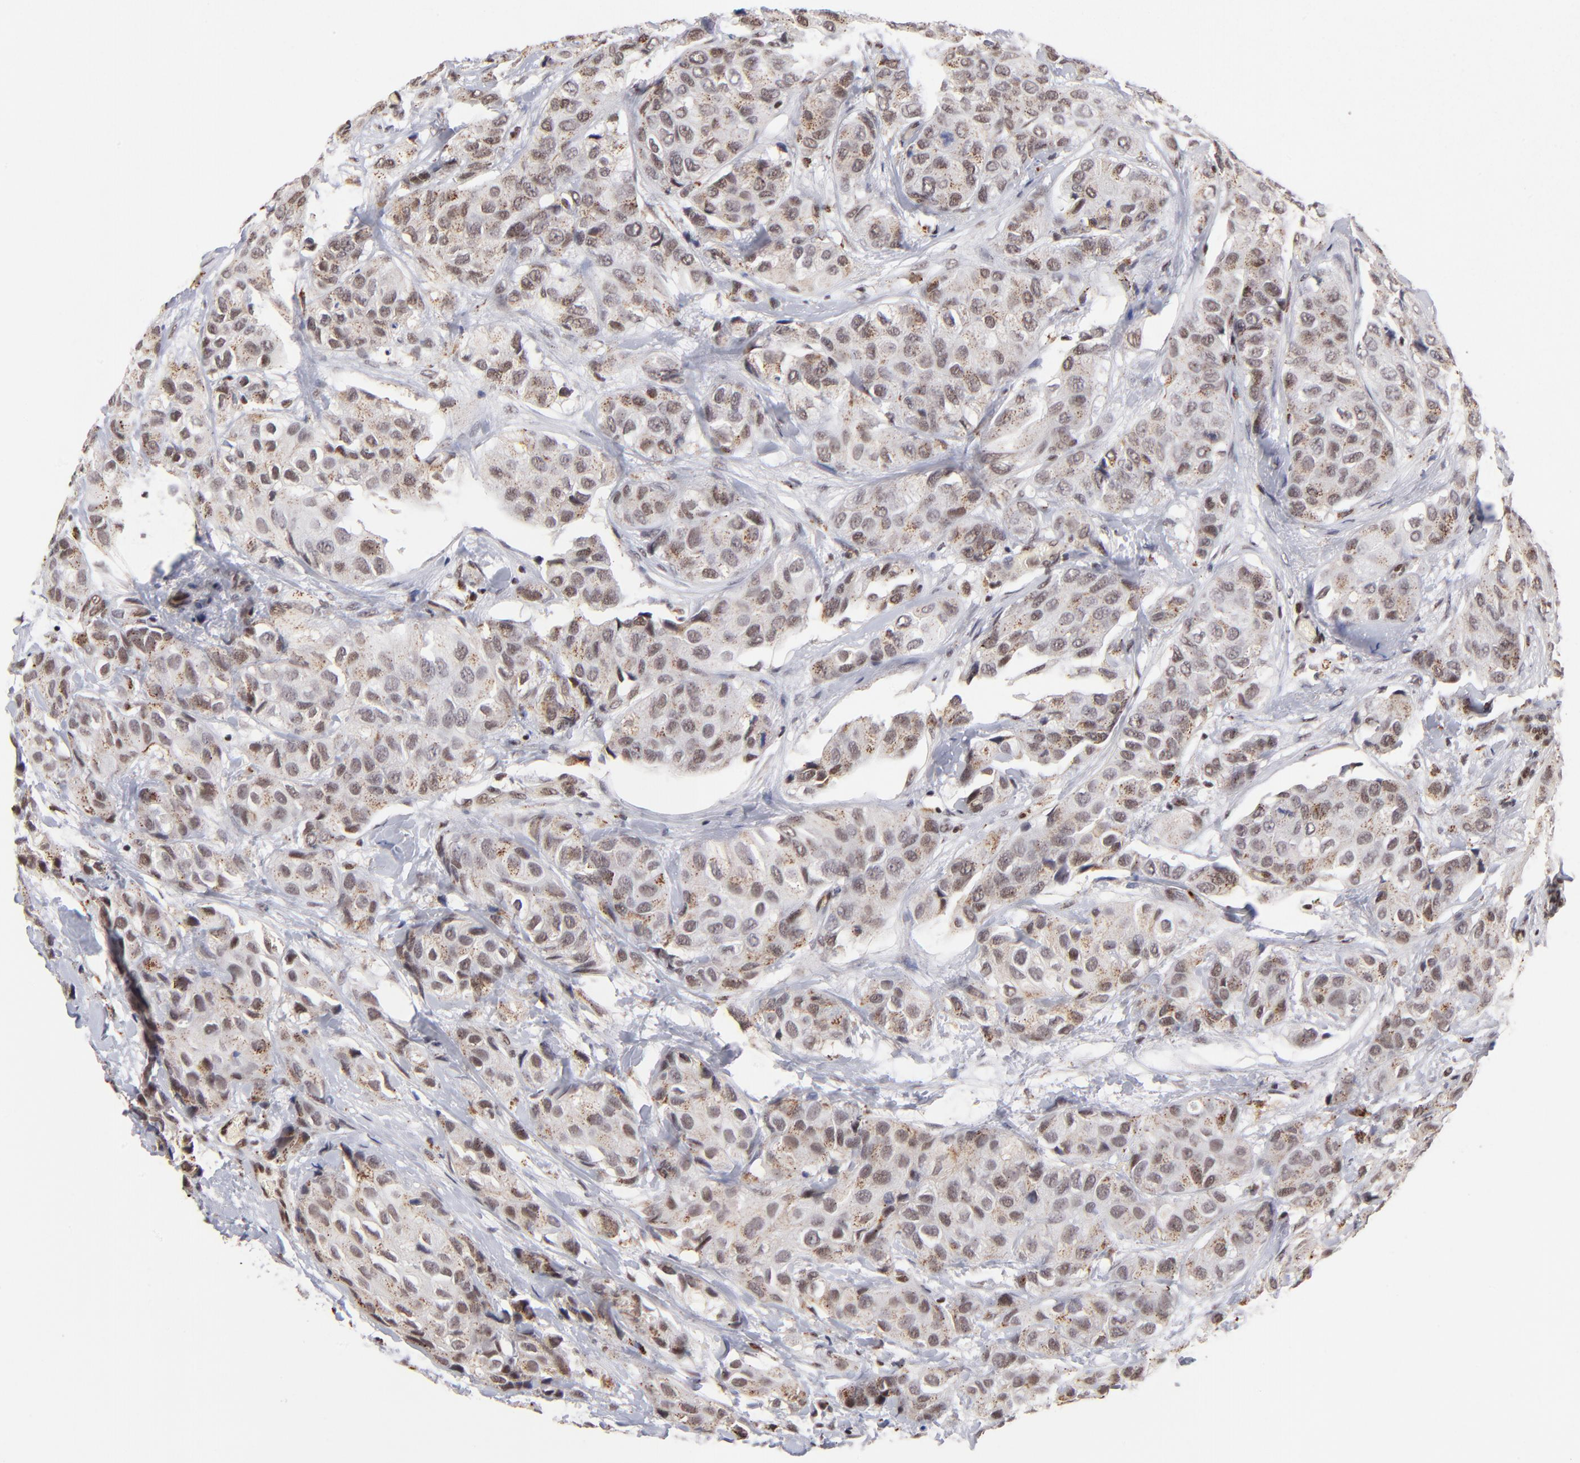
{"staining": {"intensity": "weak", "quantity": "25%-75%", "location": "cytoplasmic/membranous,nuclear"}, "tissue": "breast cancer", "cell_type": "Tumor cells", "image_type": "cancer", "snomed": [{"axis": "morphology", "description": "Duct carcinoma"}, {"axis": "topography", "description": "Breast"}], "caption": "Protein analysis of infiltrating ductal carcinoma (breast) tissue exhibits weak cytoplasmic/membranous and nuclear staining in approximately 25%-75% of tumor cells.", "gene": "GABPA", "patient": {"sex": "female", "age": 68}}